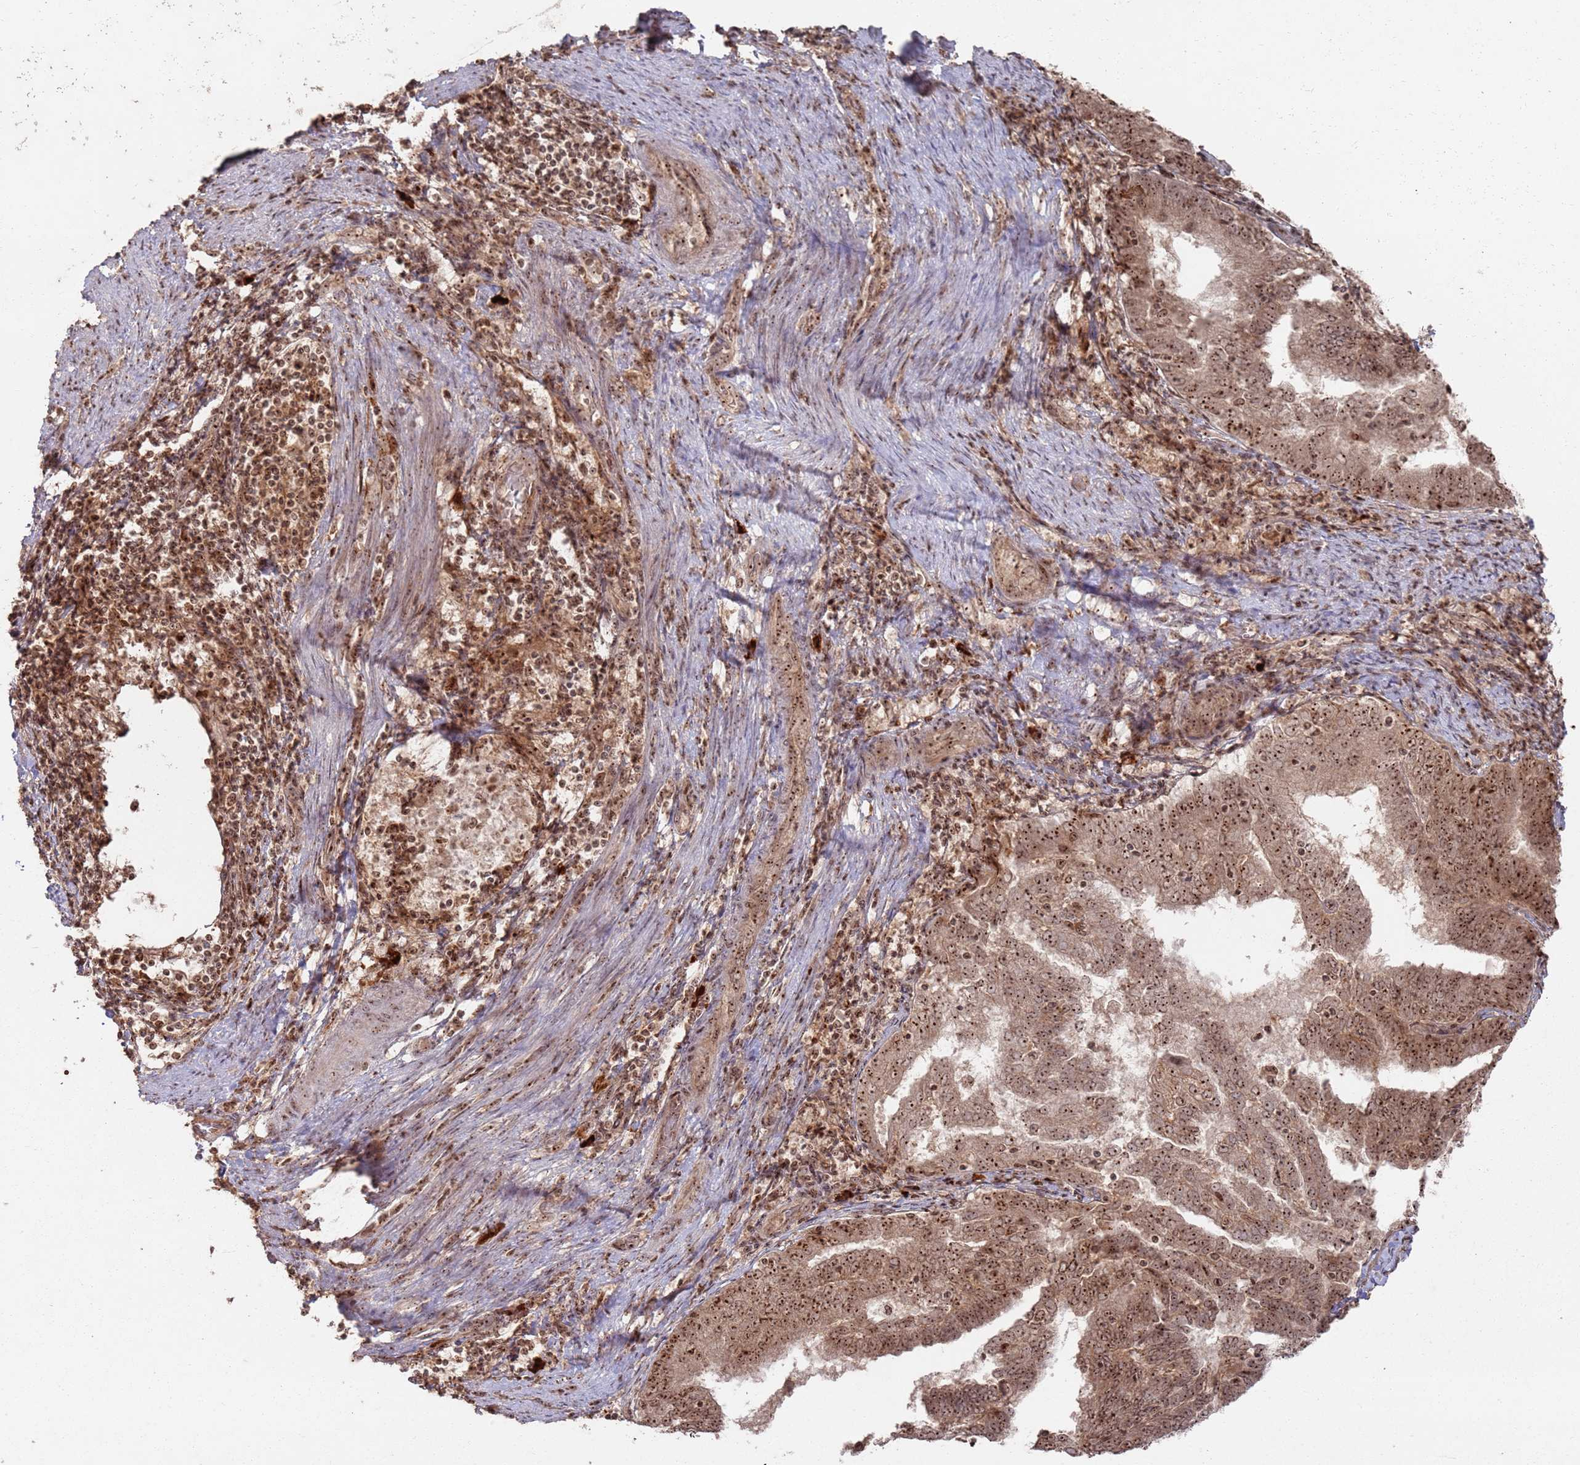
{"staining": {"intensity": "strong", "quantity": ">75%", "location": "nuclear"}, "tissue": "endometrial cancer", "cell_type": "Tumor cells", "image_type": "cancer", "snomed": [{"axis": "morphology", "description": "Adenocarcinoma, NOS"}, {"axis": "topography", "description": "Endometrium"}], "caption": "Strong nuclear protein staining is appreciated in about >75% of tumor cells in endometrial cancer.", "gene": "UTP11", "patient": {"sex": "female", "age": 80}}